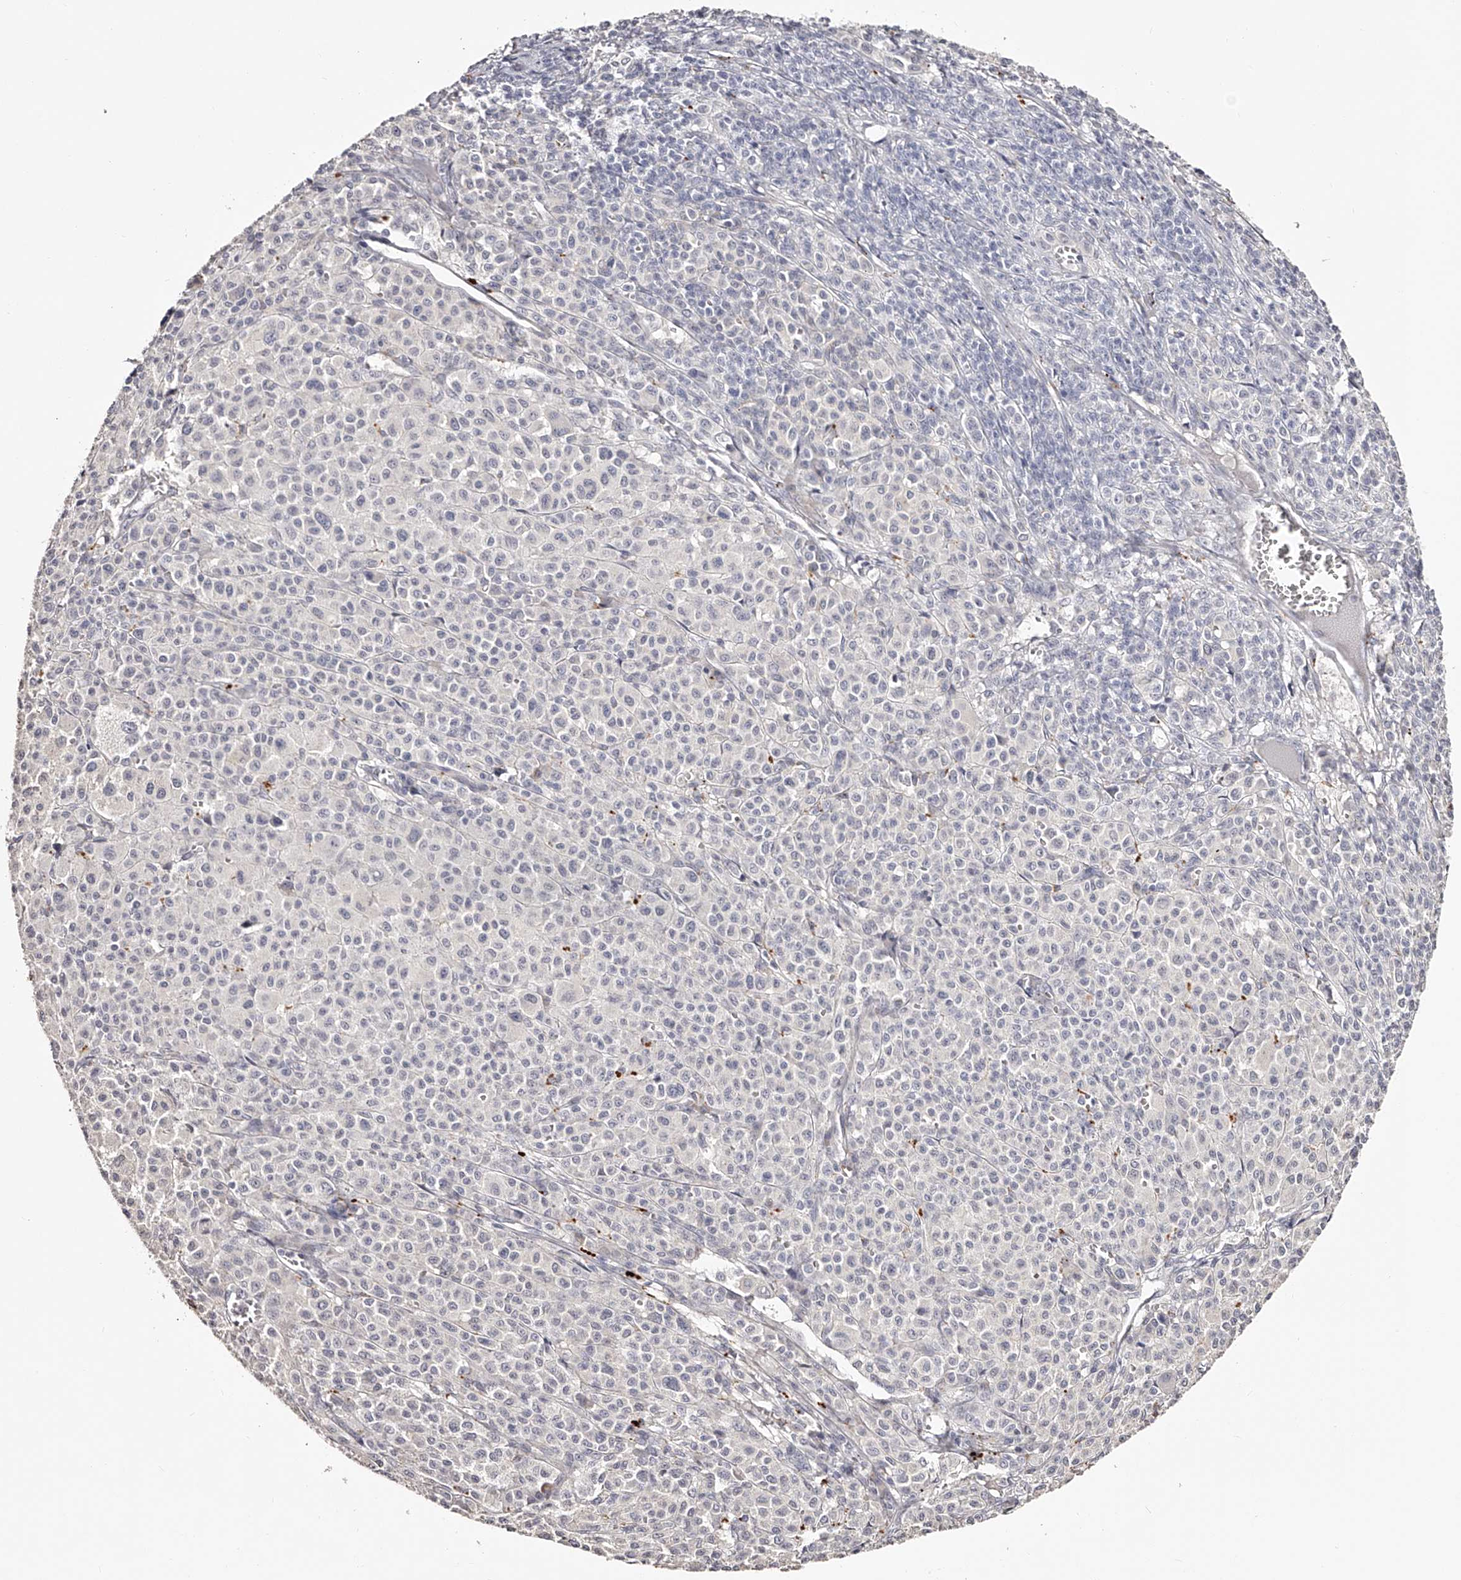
{"staining": {"intensity": "negative", "quantity": "none", "location": "none"}, "tissue": "melanoma", "cell_type": "Tumor cells", "image_type": "cancer", "snomed": [{"axis": "morphology", "description": "Malignant melanoma, Metastatic site"}, {"axis": "topography", "description": "Skin"}], "caption": "Tumor cells are negative for protein expression in human melanoma.", "gene": "SLC35D3", "patient": {"sex": "female", "age": 74}}